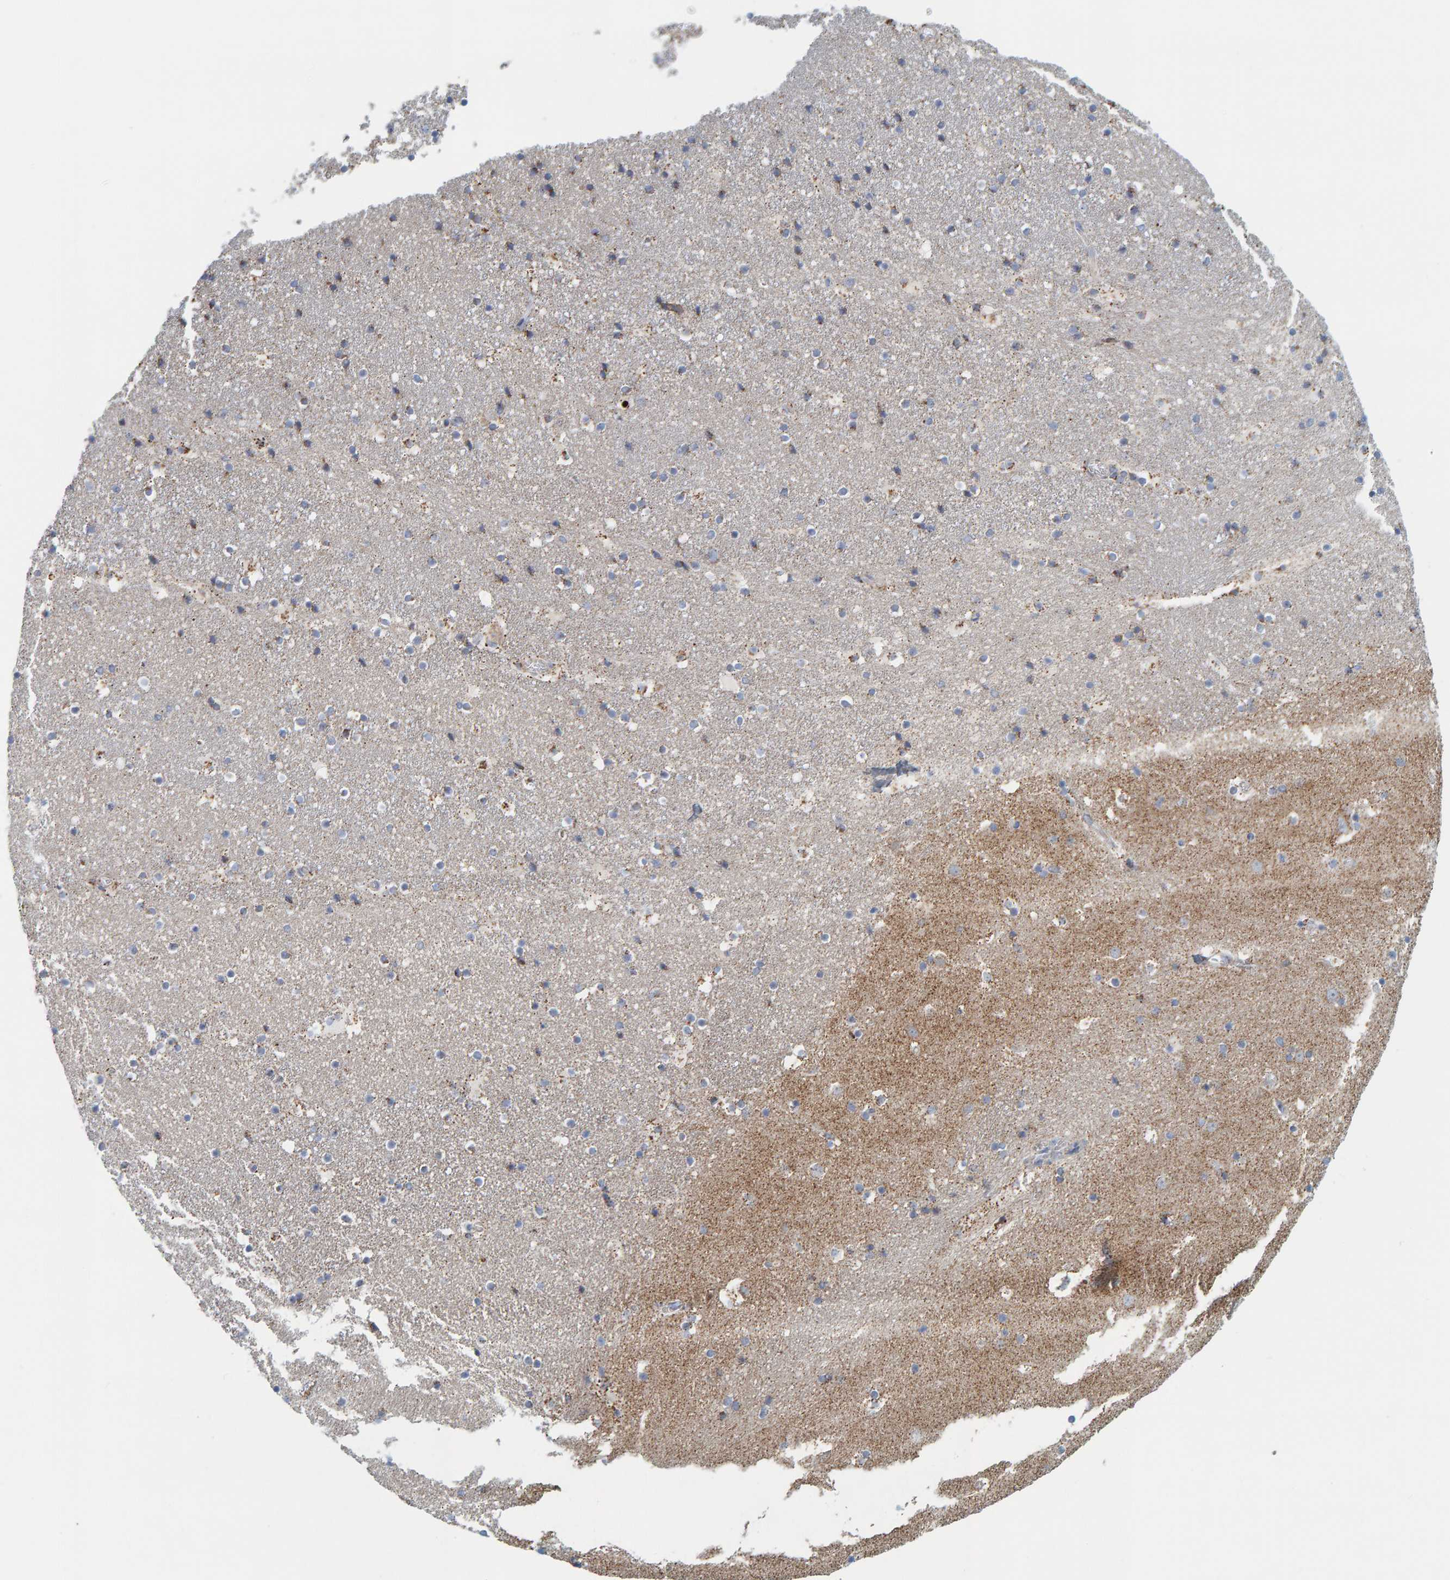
{"staining": {"intensity": "weak", "quantity": "<25%", "location": "cytoplasmic/membranous"}, "tissue": "caudate", "cell_type": "Glial cells", "image_type": "normal", "snomed": [{"axis": "morphology", "description": "Normal tissue, NOS"}, {"axis": "topography", "description": "Lateral ventricle wall"}], "caption": "Immunohistochemistry (IHC) histopathology image of benign caudate stained for a protein (brown), which shows no positivity in glial cells.", "gene": "B9D1", "patient": {"sex": "male", "age": 45}}